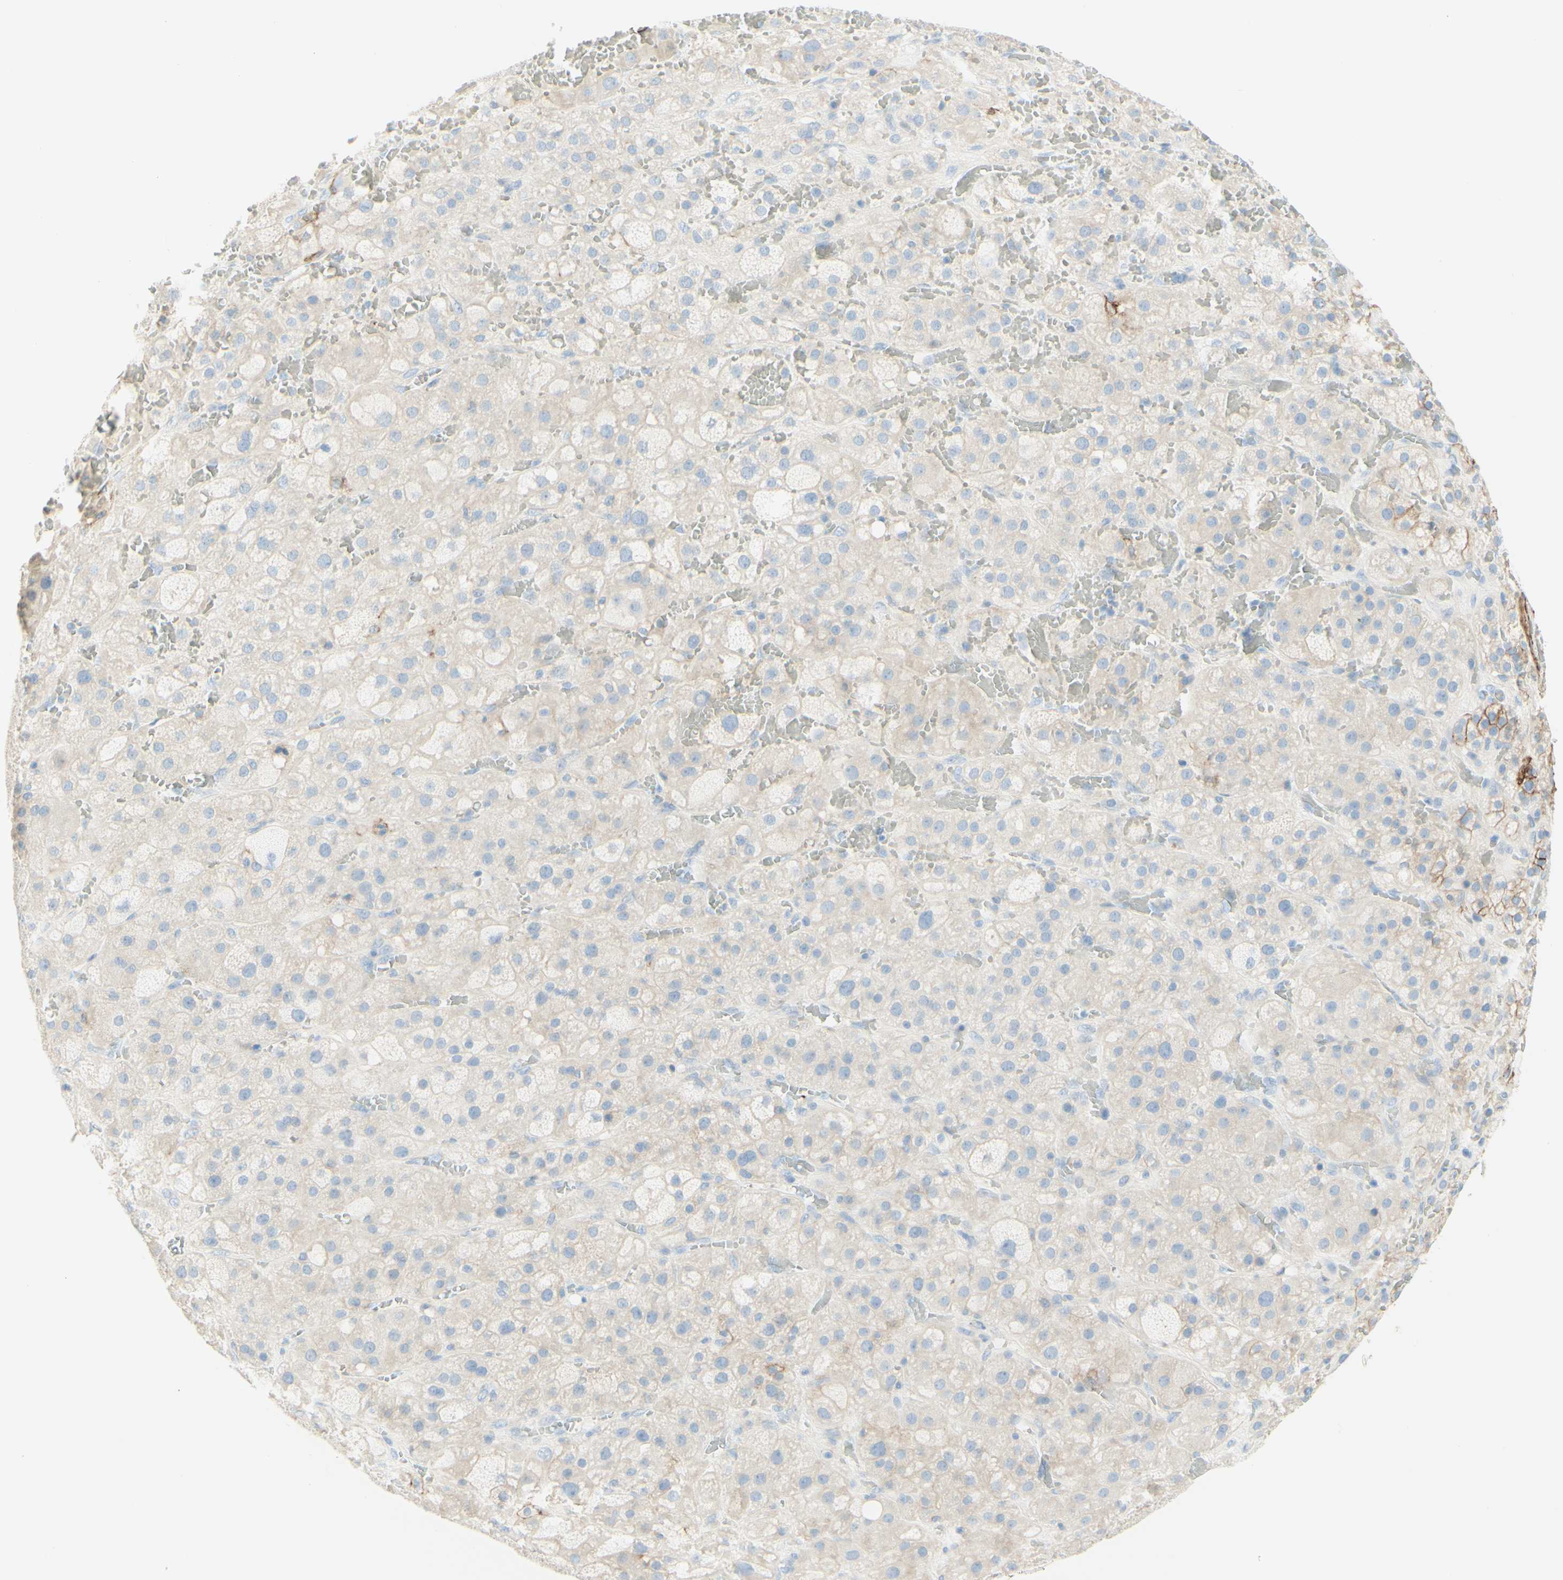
{"staining": {"intensity": "moderate", "quantity": "<25%", "location": "cytoplasmic/membranous"}, "tissue": "adrenal gland", "cell_type": "Glandular cells", "image_type": "normal", "snomed": [{"axis": "morphology", "description": "Normal tissue, NOS"}, {"axis": "topography", "description": "Adrenal gland"}], "caption": "Immunohistochemistry (IHC) staining of normal adrenal gland, which shows low levels of moderate cytoplasmic/membranous expression in approximately <25% of glandular cells indicating moderate cytoplasmic/membranous protein expression. The staining was performed using DAB (3,3'-diaminobenzidine) (brown) for protein detection and nuclei were counterstained in hematoxylin (blue).", "gene": "ALCAM", "patient": {"sex": "female", "age": 47}}